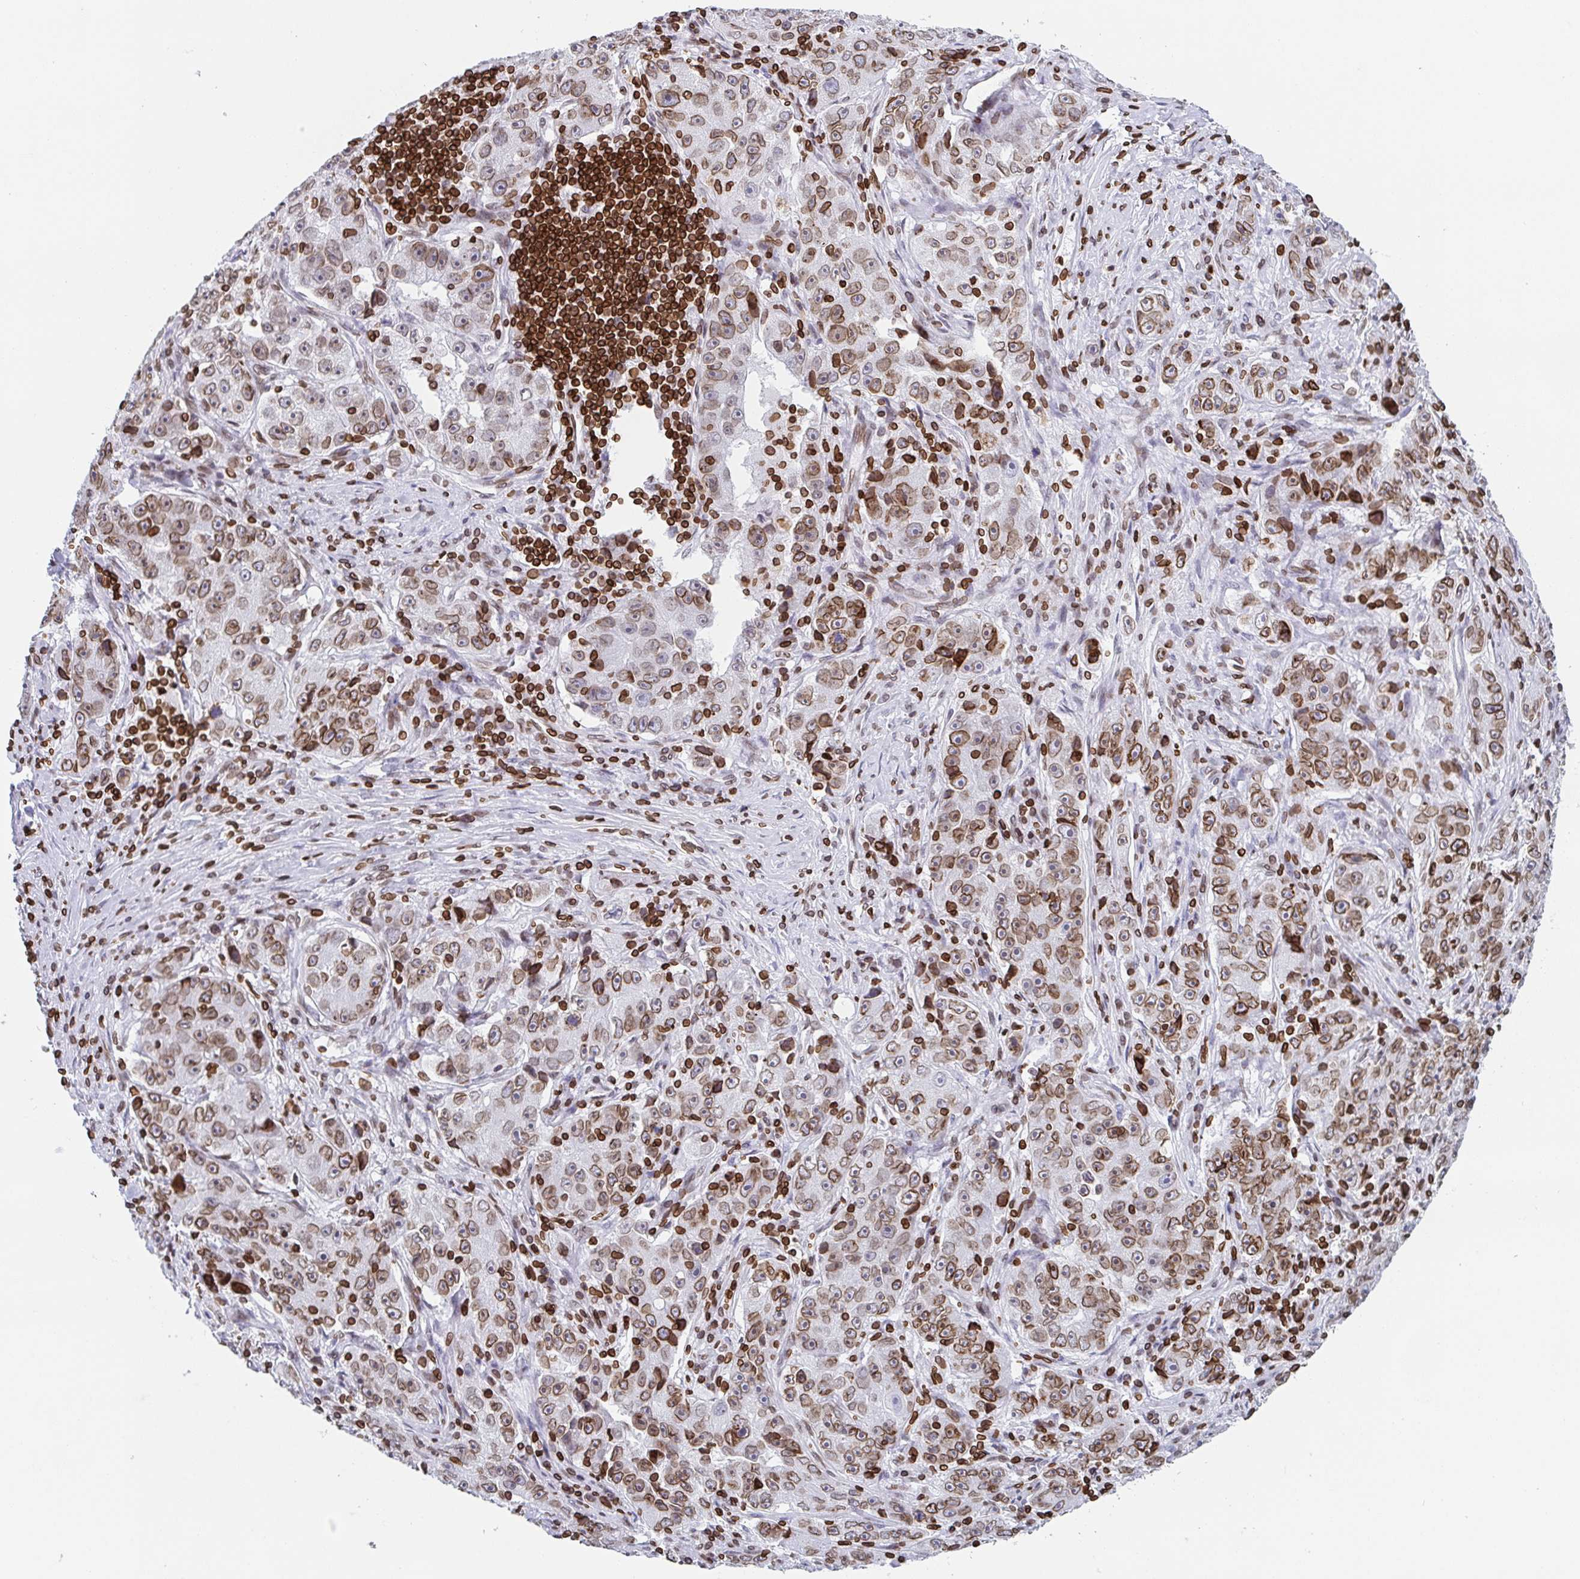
{"staining": {"intensity": "moderate", "quantity": ">75%", "location": "cytoplasmic/membranous,nuclear"}, "tissue": "lung cancer", "cell_type": "Tumor cells", "image_type": "cancer", "snomed": [{"axis": "morphology", "description": "Normal morphology"}, {"axis": "morphology", "description": "Adenocarcinoma, NOS"}, {"axis": "topography", "description": "Lymph node"}, {"axis": "topography", "description": "Lung"}], "caption": "A histopathology image of adenocarcinoma (lung) stained for a protein displays moderate cytoplasmic/membranous and nuclear brown staining in tumor cells.", "gene": "BTBD7", "patient": {"sex": "female", "age": 57}}